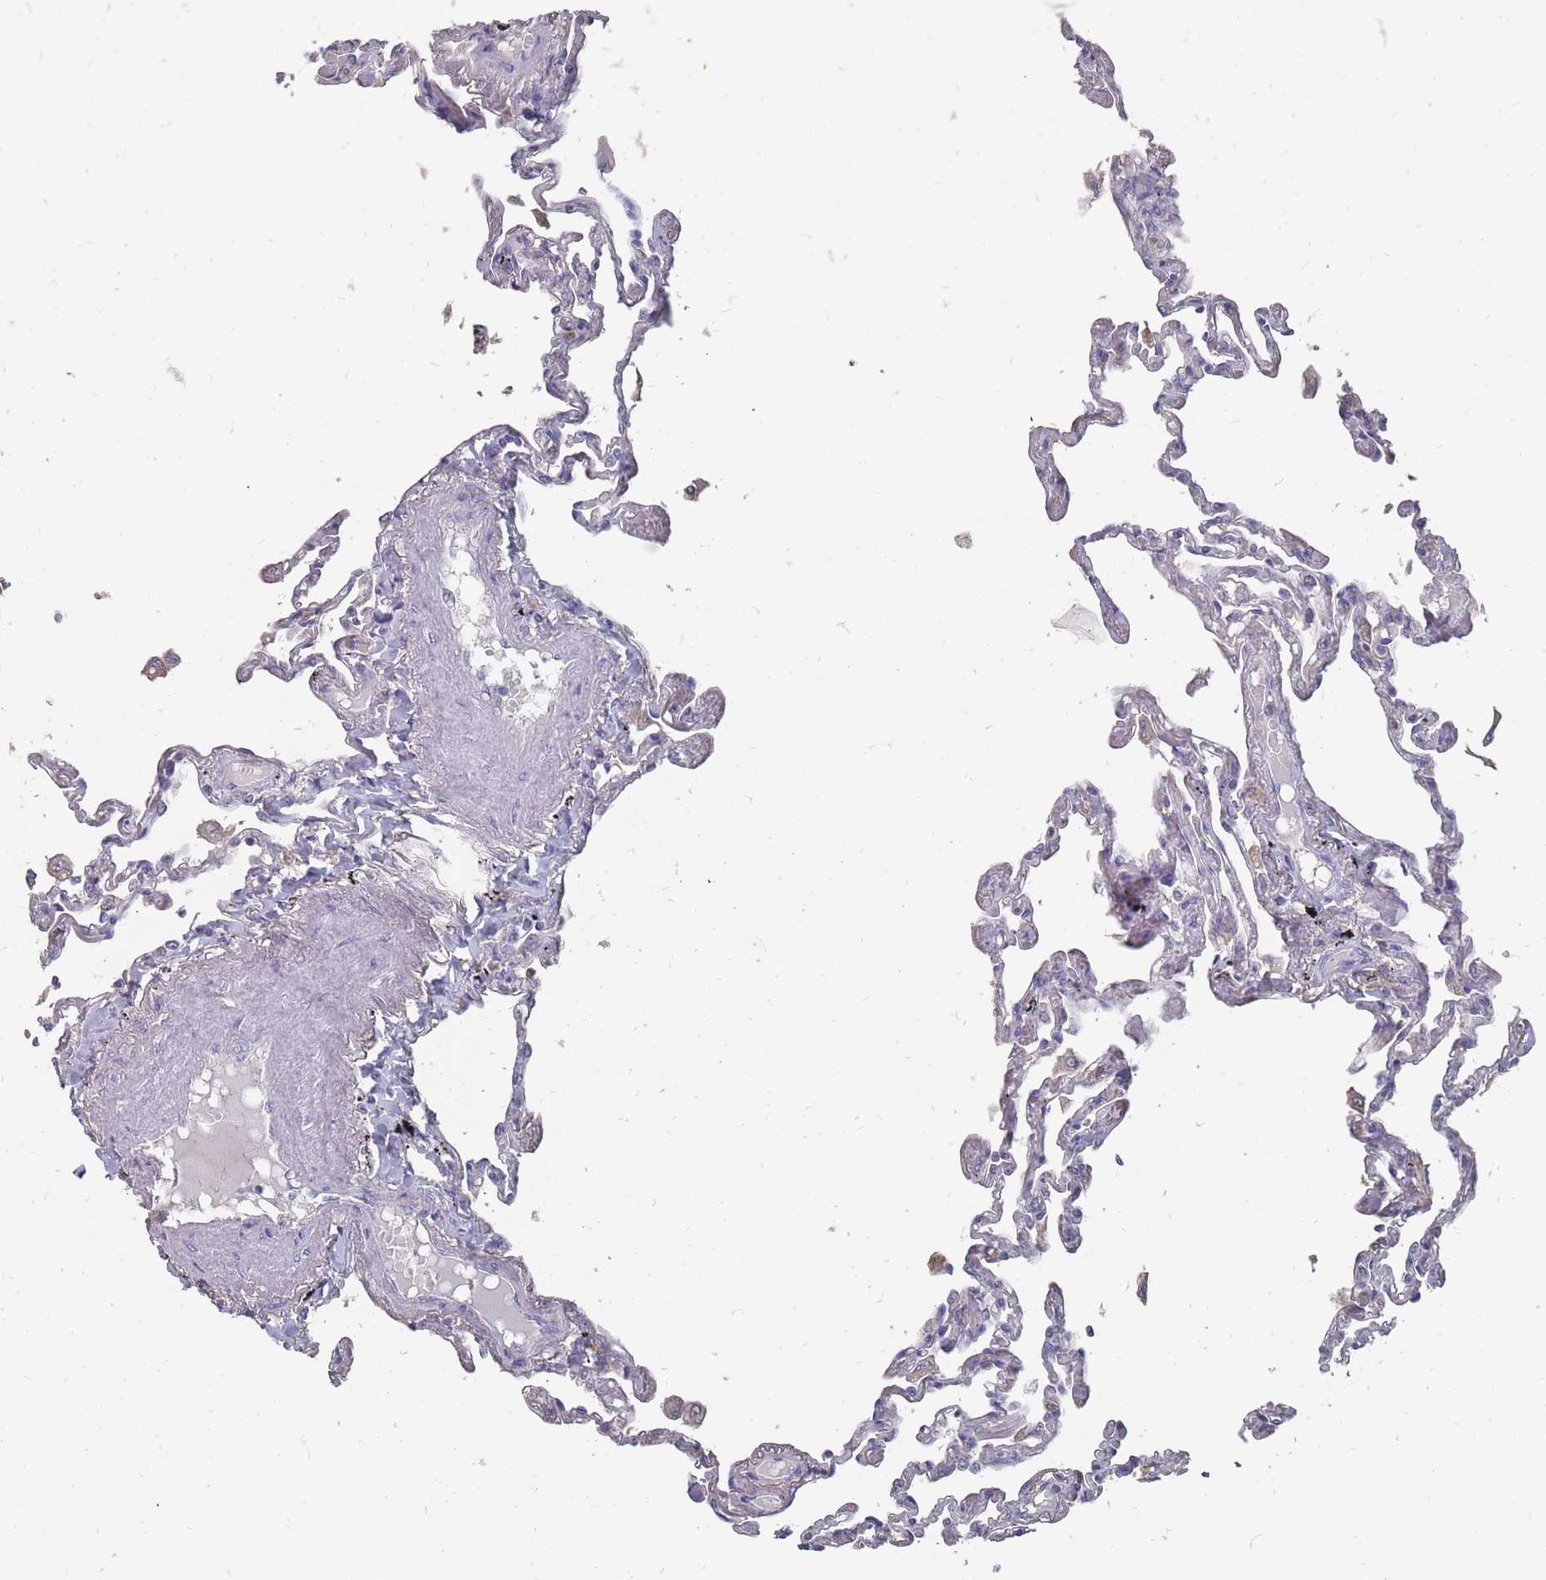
{"staining": {"intensity": "negative", "quantity": "none", "location": "none"}, "tissue": "lung", "cell_type": "Alveolar cells", "image_type": "normal", "snomed": [{"axis": "morphology", "description": "Normal tissue, NOS"}, {"axis": "topography", "description": "Lung"}], "caption": "The histopathology image exhibits no staining of alveolar cells in normal lung. (Brightfield microscopy of DAB immunohistochemistry at high magnification).", "gene": "OTULINL", "patient": {"sex": "female", "age": 67}}